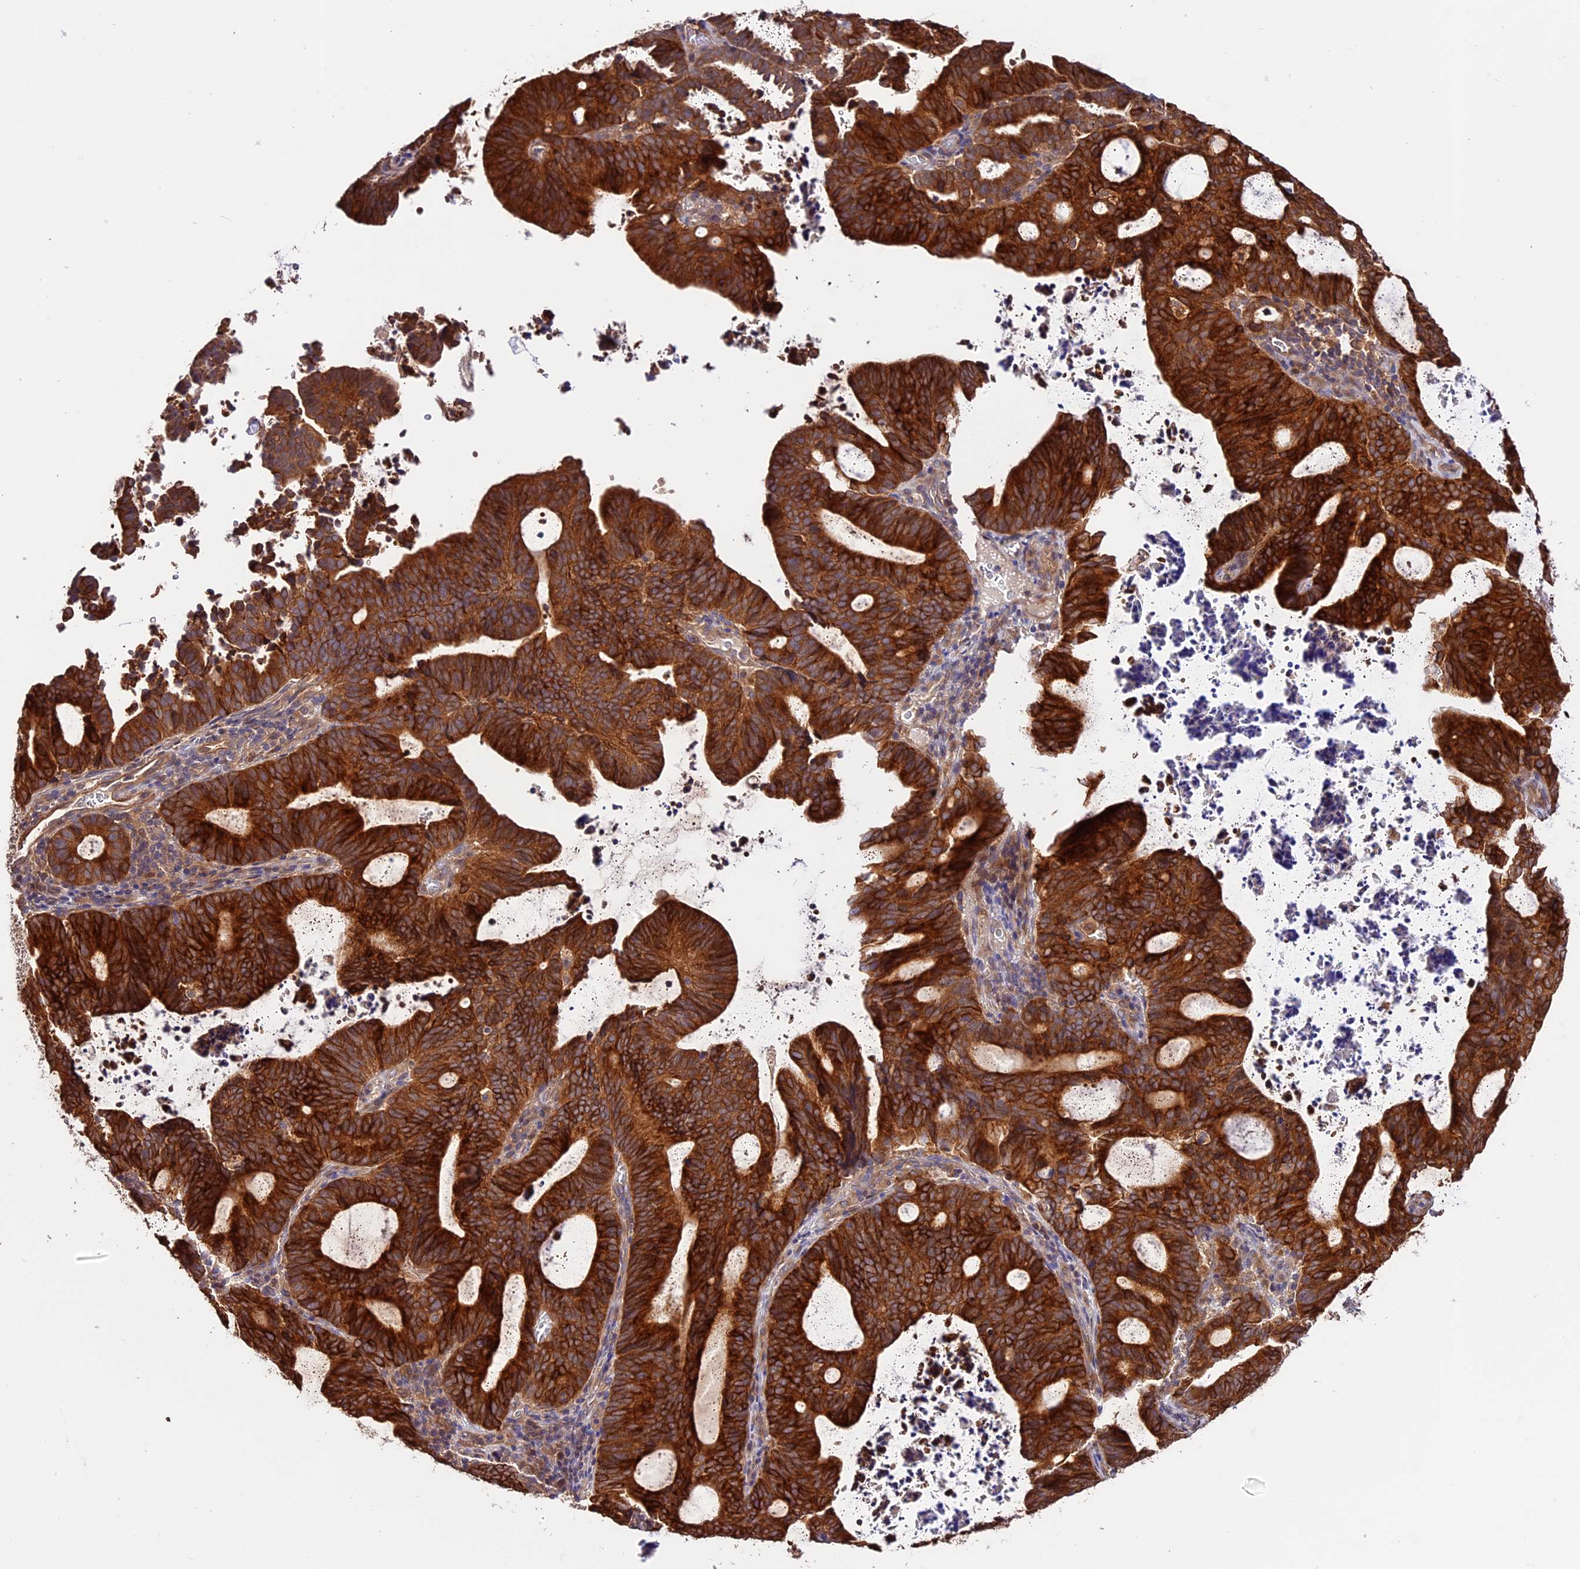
{"staining": {"intensity": "strong", "quantity": ">75%", "location": "cytoplasmic/membranous"}, "tissue": "endometrial cancer", "cell_type": "Tumor cells", "image_type": "cancer", "snomed": [{"axis": "morphology", "description": "Adenocarcinoma, NOS"}, {"axis": "topography", "description": "Uterus"}], "caption": "The histopathology image reveals staining of endometrial cancer, revealing strong cytoplasmic/membranous protein positivity (brown color) within tumor cells.", "gene": "CES3", "patient": {"sex": "female", "age": 83}}